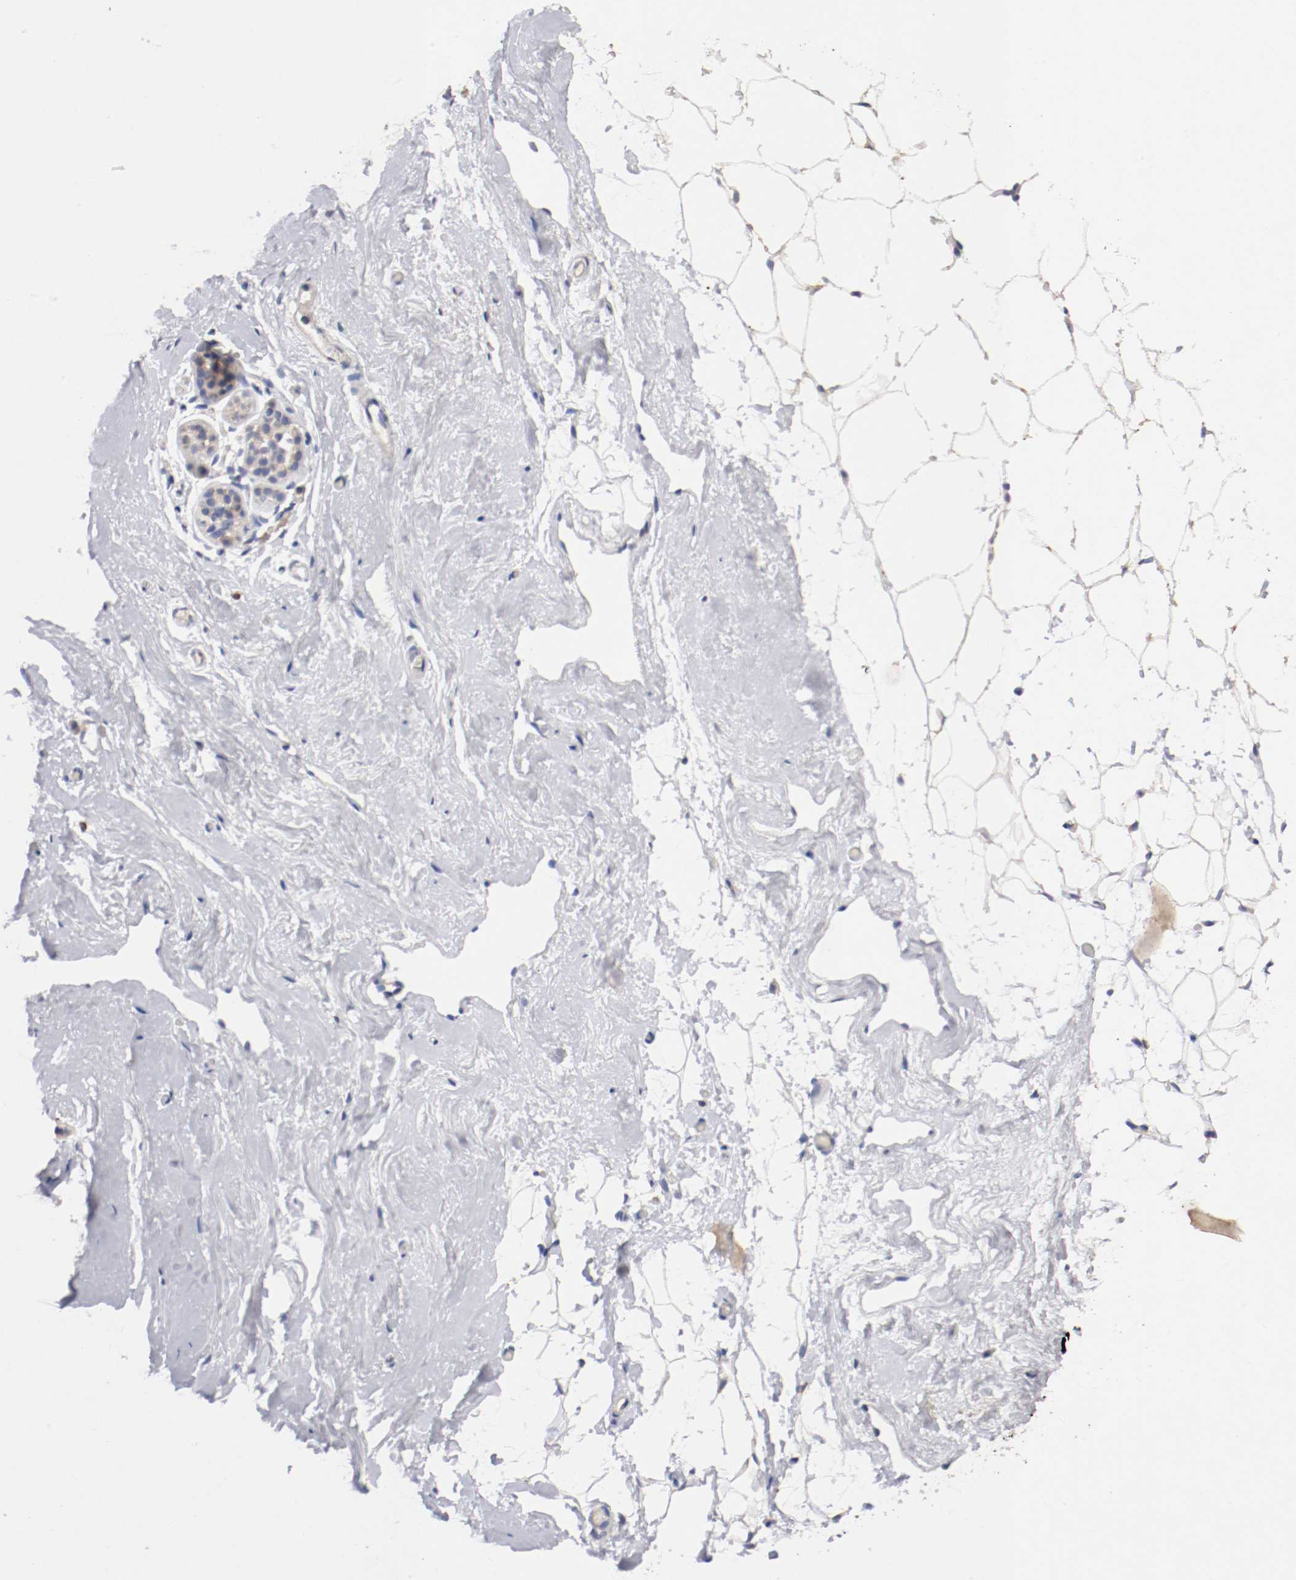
{"staining": {"intensity": "negative", "quantity": "none", "location": "none"}, "tissue": "breast", "cell_type": "Adipocytes", "image_type": "normal", "snomed": [{"axis": "morphology", "description": "Normal tissue, NOS"}, {"axis": "topography", "description": "Breast"}], "caption": "The image exhibits no staining of adipocytes in normal breast.", "gene": "TRAF2", "patient": {"sex": "female", "age": 75}}